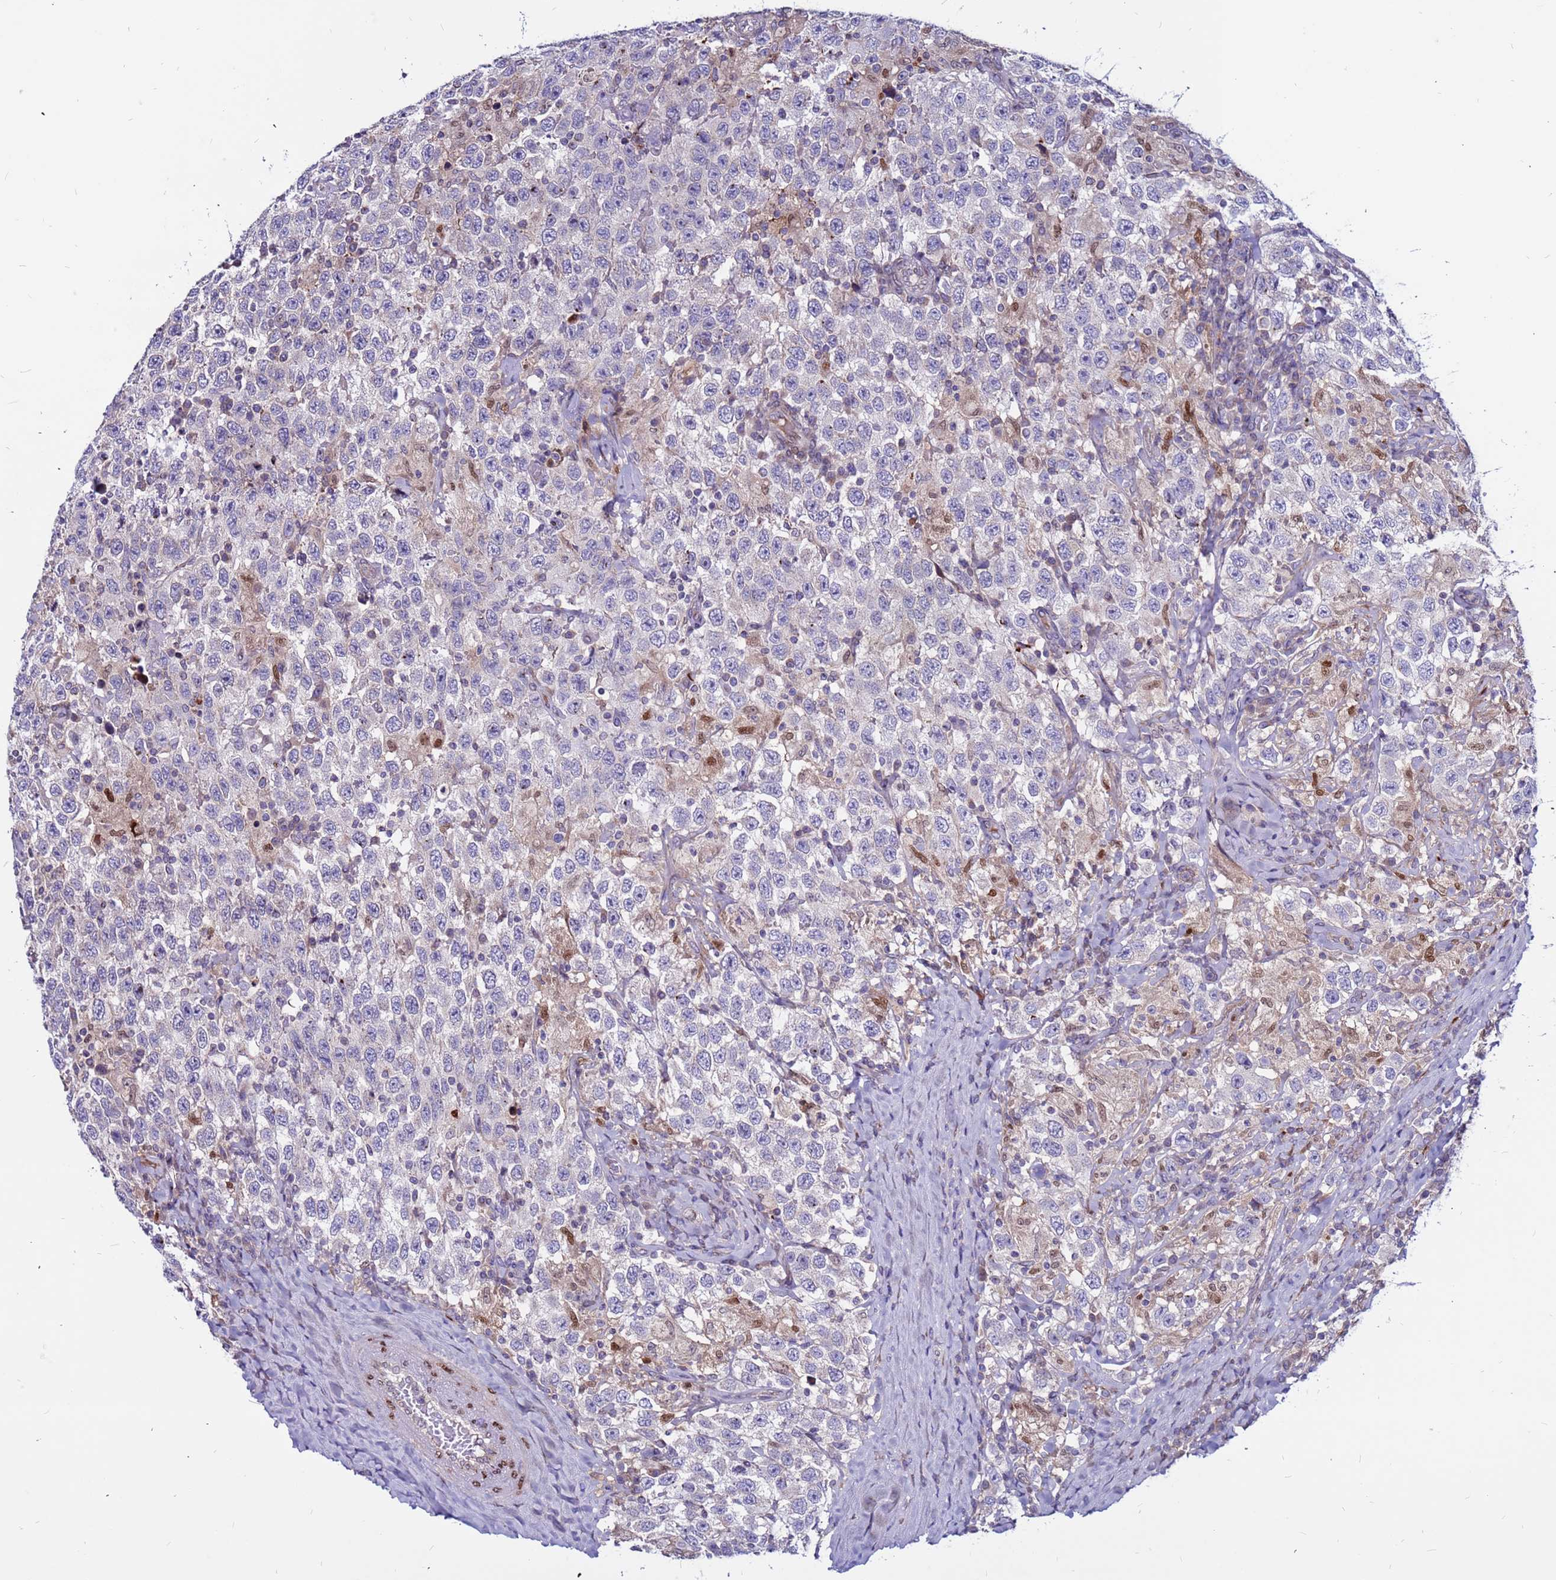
{"staining": {"intensity": "negative", "quantity": "none", "location": "none"}, "tissue": "testis cancer", "cell_type": "Tumor cells", "image_type": "cancer", "snomed": [{"axis": "morphology", "description": "Seminoma, NOS"}, {"axis": "topography", "description": "Testis"}], "caption": "Tumor cells are negative for protein expression in human testis cancer (seminoma). (Immunohistochemistry, brightfield microscopy, high magnification).", "gene": "CCDC71", "patient": {"sex": "male", "age": 41}}